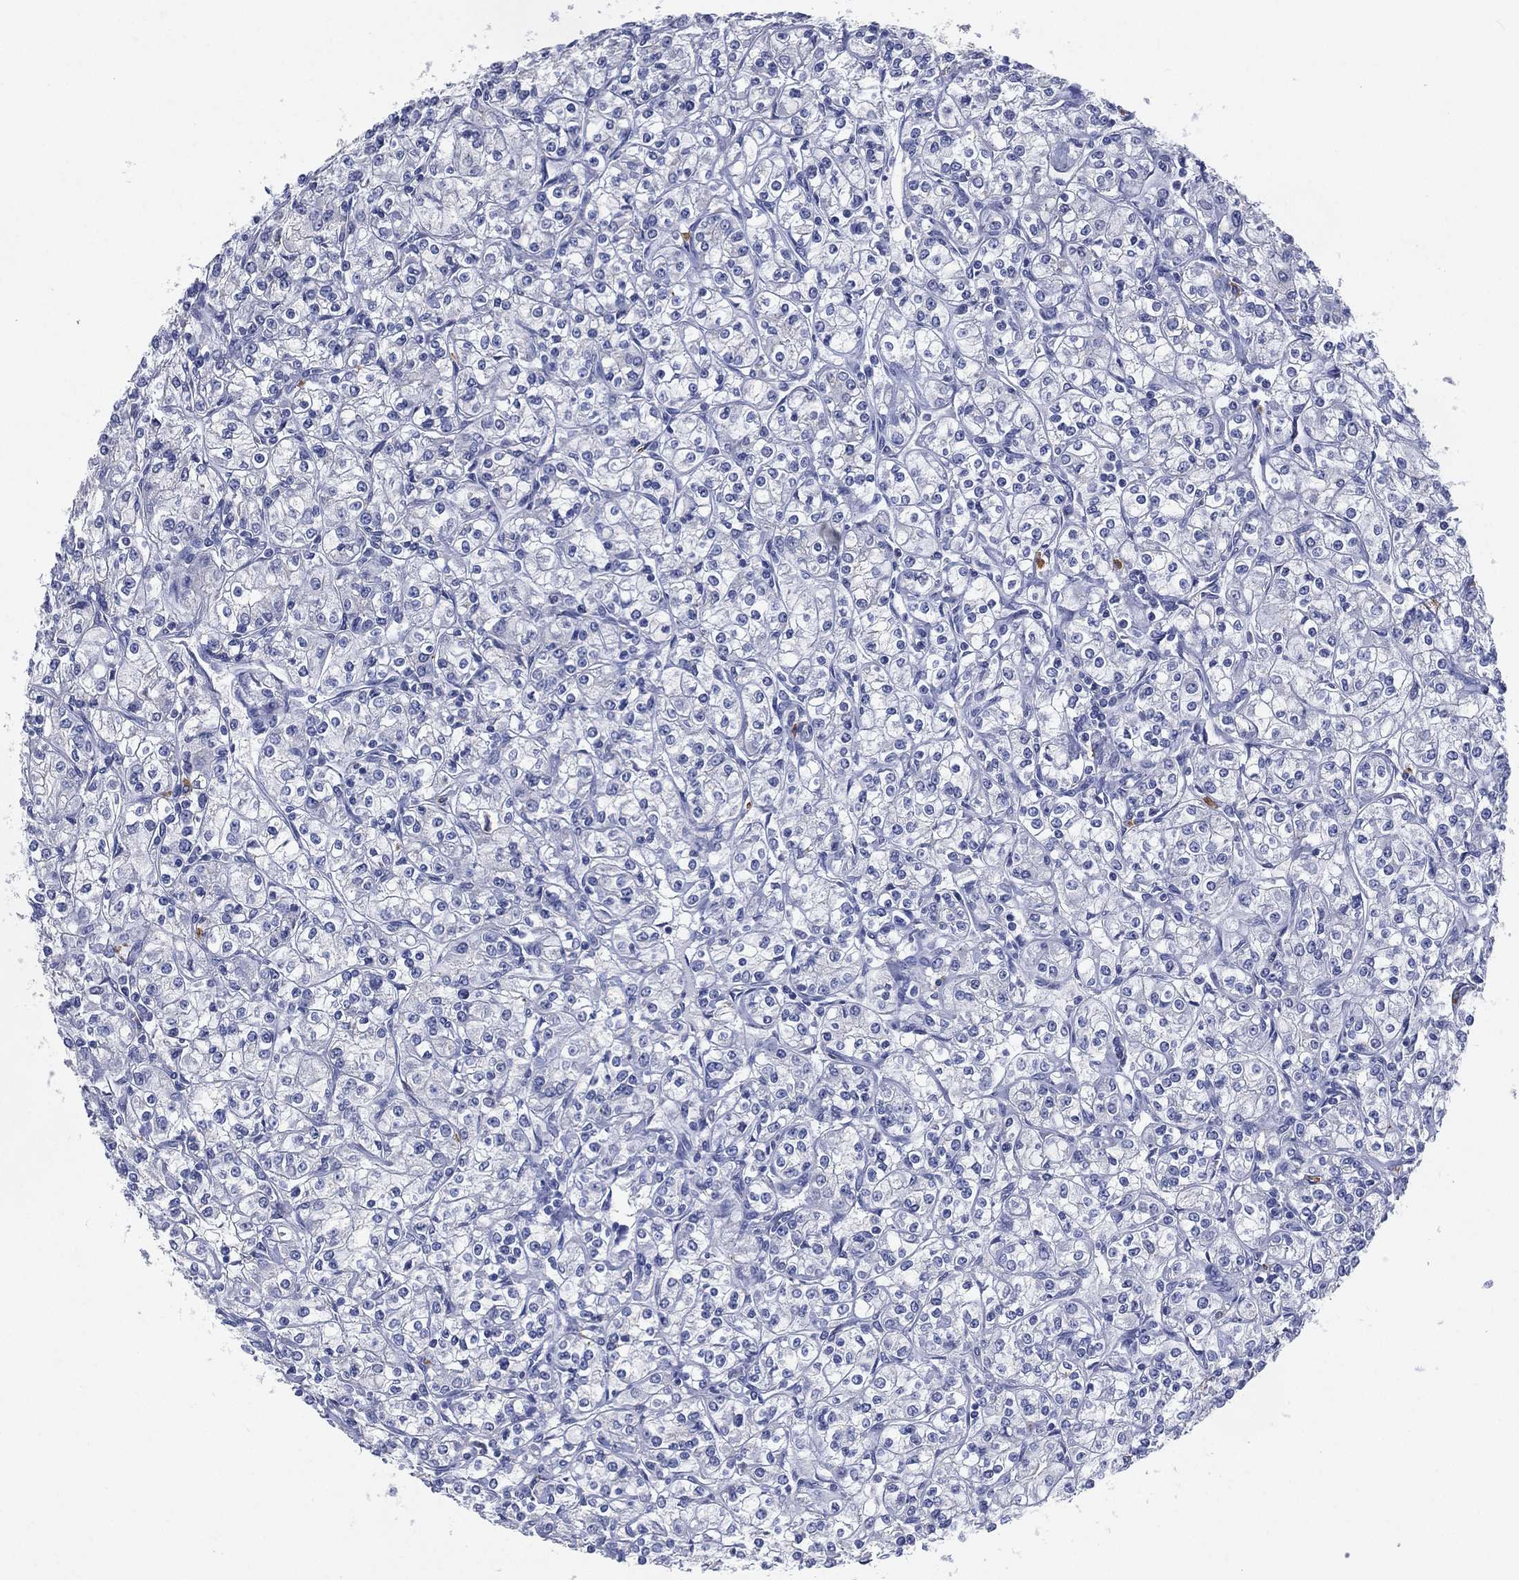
{"staining": {"intensity": "negative", "quantity": "none", "location": "none"}, "tissue": "renal cancer", "cell_type": "Tumor cells", "image_type": "cancer", "snomed": [{"axis": "morphology", "description": "Adenocarcinoma, NOS"}, {"axis": "topography", "description": "Kidney"}], "caption": "Renal adenocarcinoma was stained to show a protein in brown. There is no significant staining in tumor cells.", "gene": "FSCN2", "patient": {"sex": "male", "age": 77}}